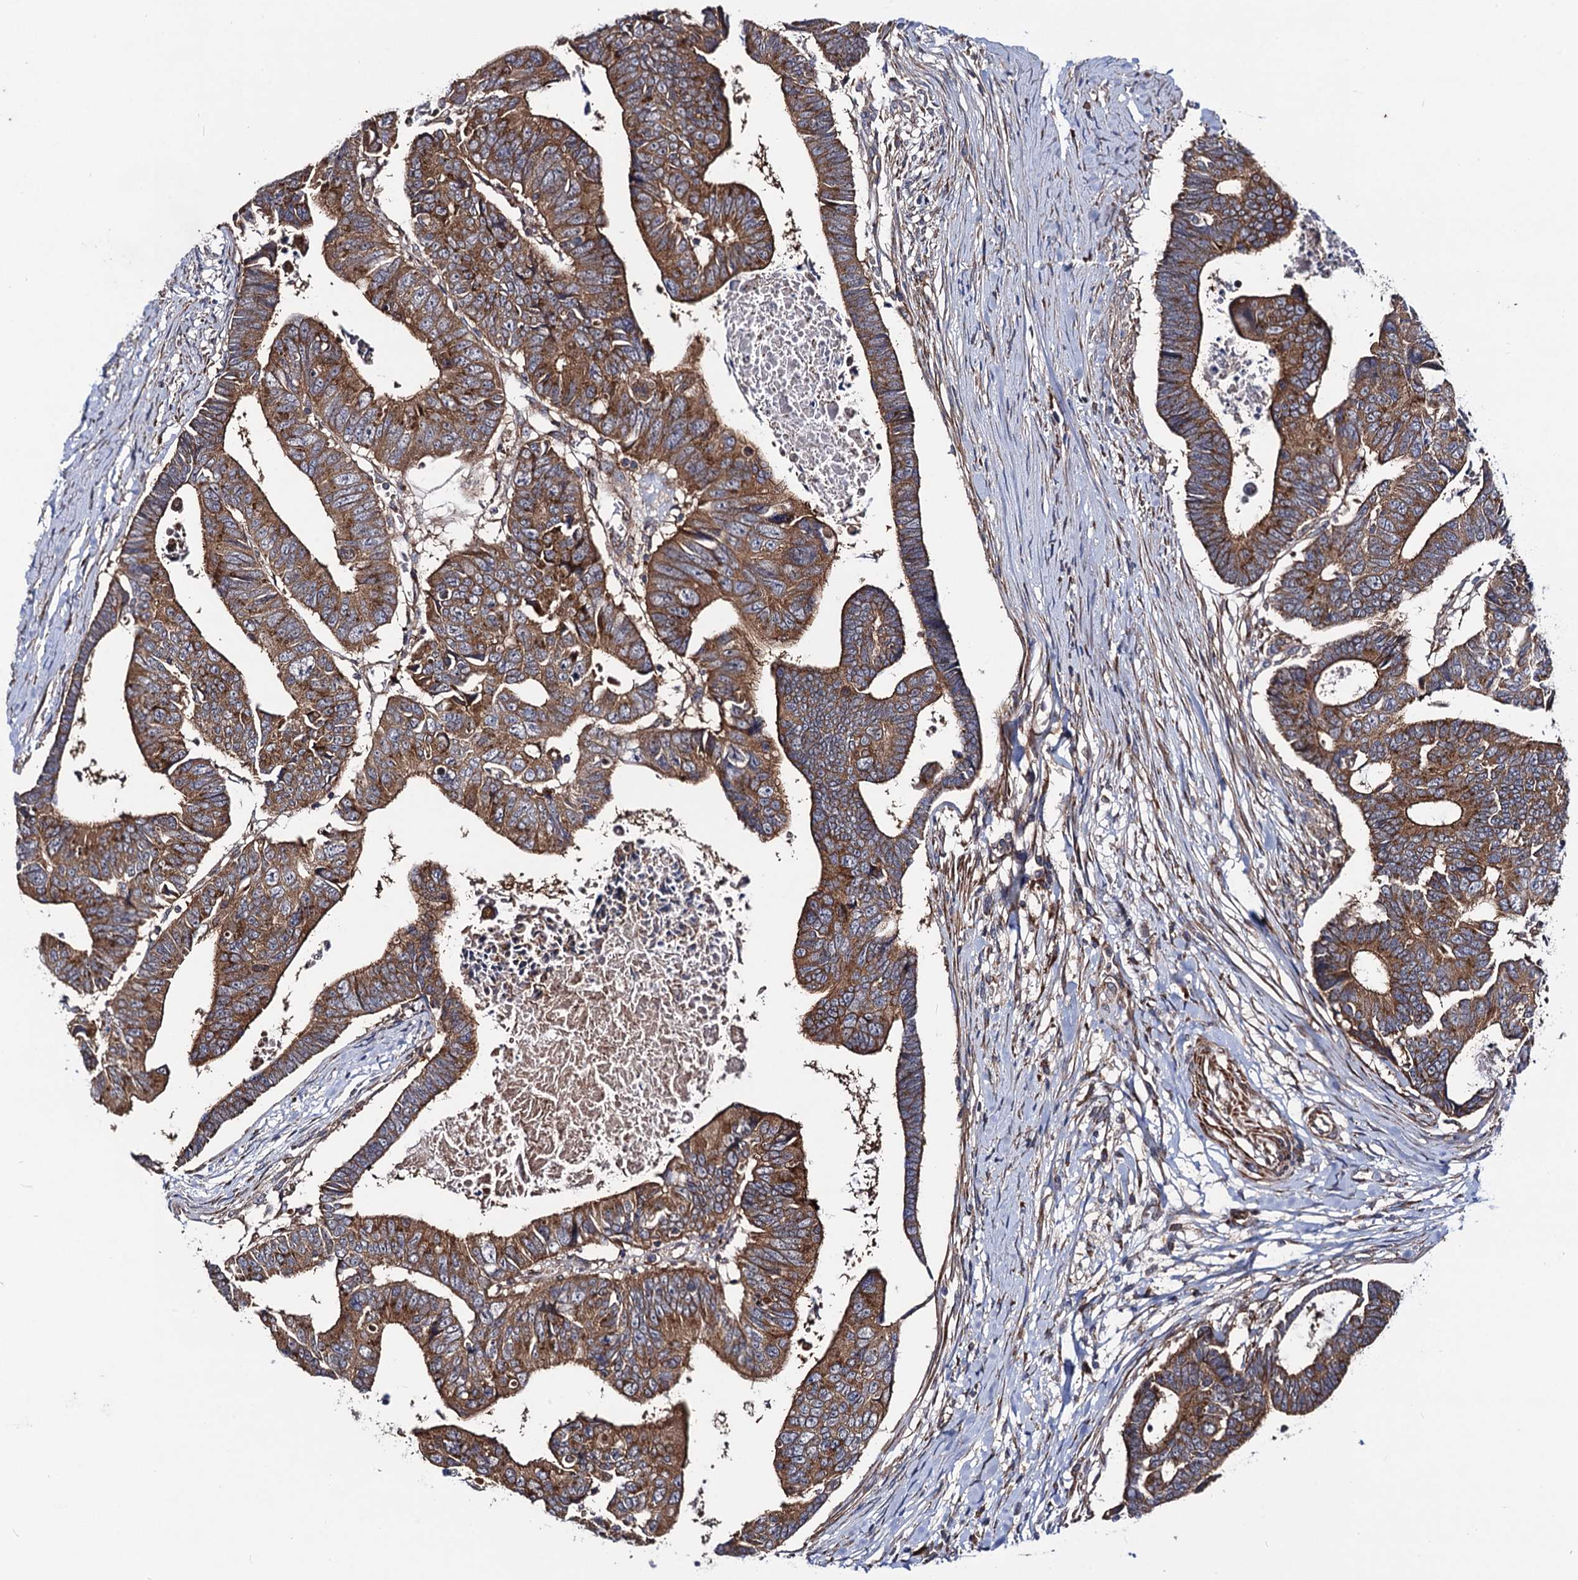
{"staining": {"intensity": "strong", "quantity": ">75%", "location": "cytoplasmic/membranous"}, "tissue": "colorectal cancer", "cell_type": "Tumor cells", "image_type": "cancer", "snomed": [{"axis": "morphology", "description": "Adenocarcinoma, NOS"}, {"axis": "topography", "description": "Rectum"}], "caption": "Immunohistochemical staining of colorectal cancer displays high levels of strong cytoplasmic/membranous protein staining in approximately >75% of tumor cells. (DAB (3,3'-diaminobenzidine) IHC with brightfield microscopy, high magnification).", "gene": "DYDC1", "patient": {"sex": "female", "age": 65}}